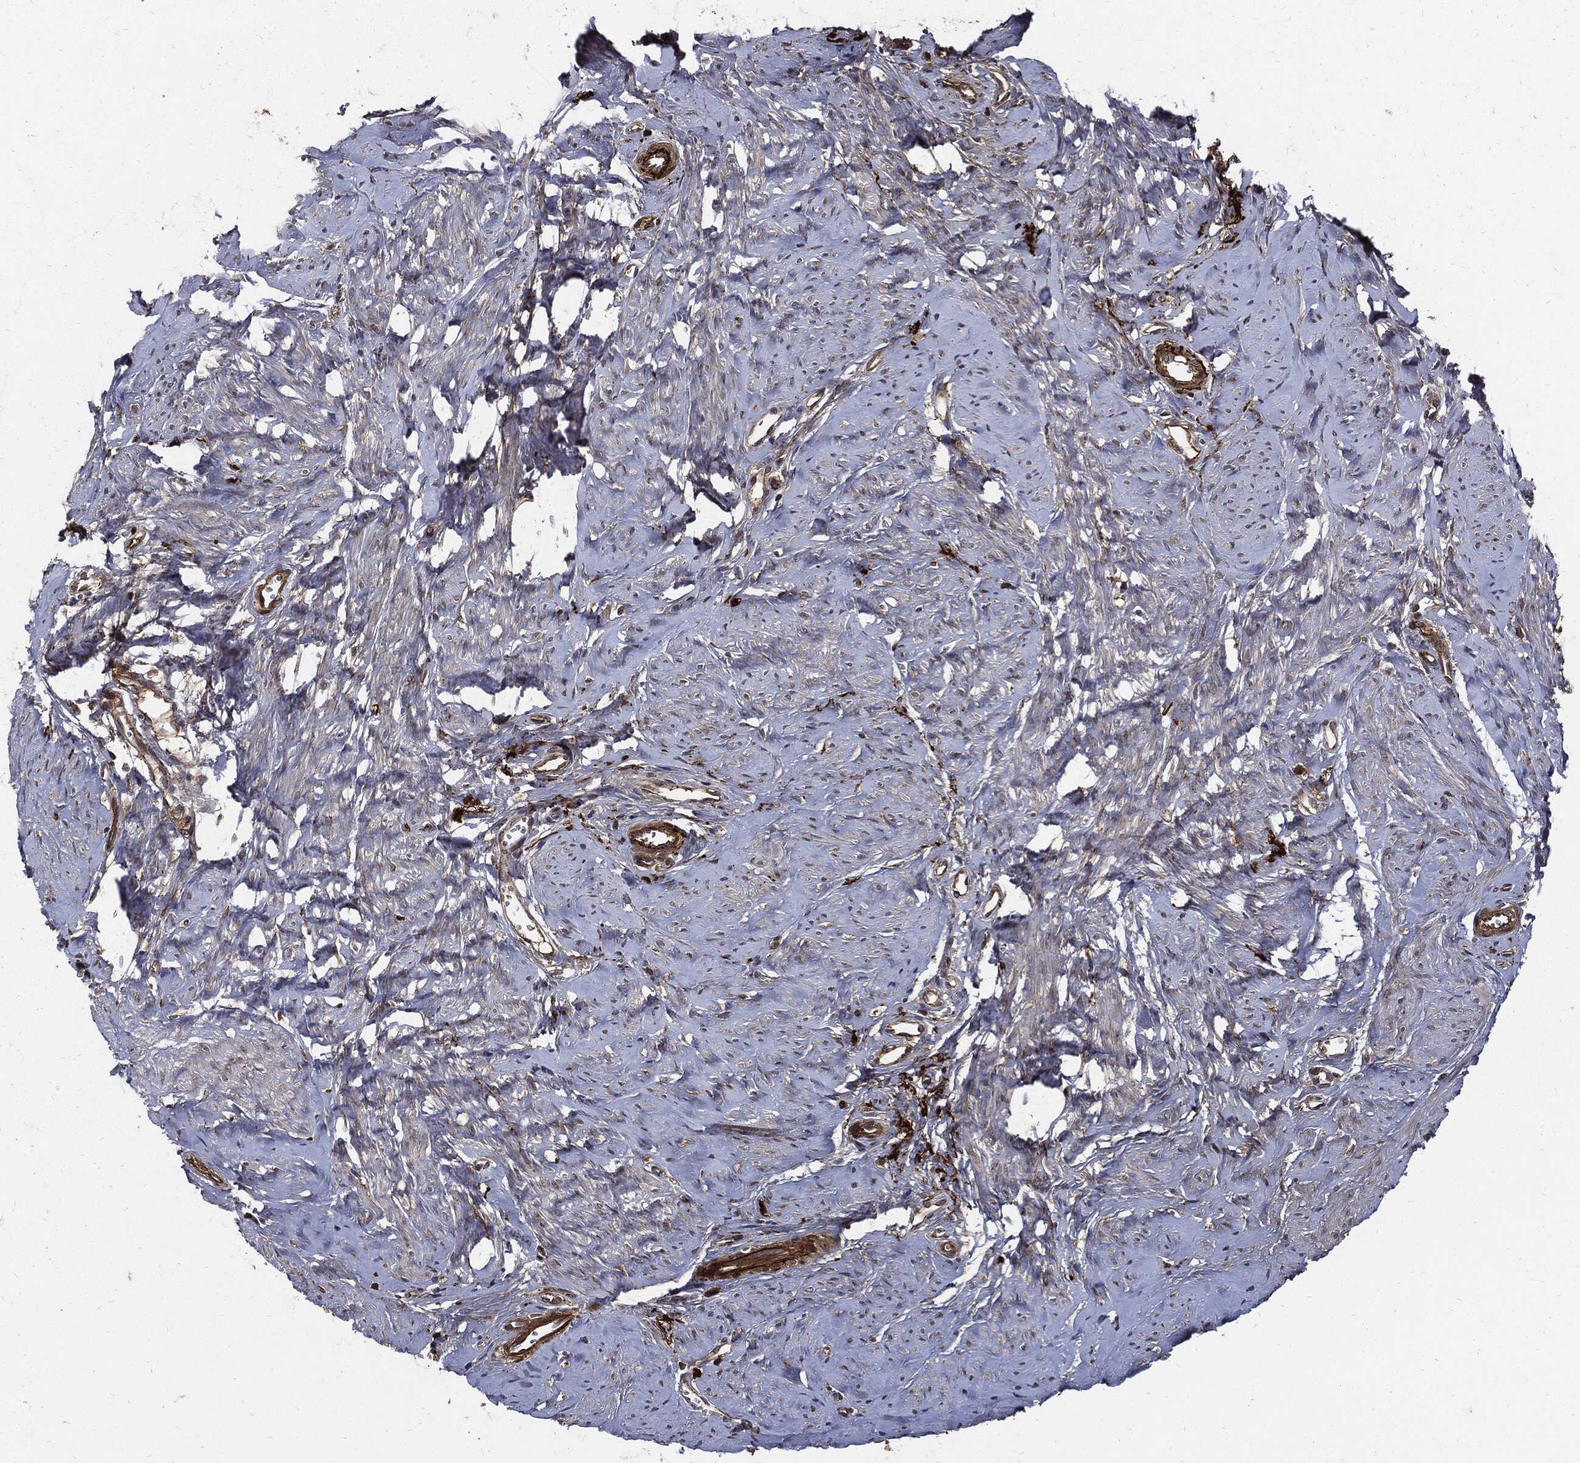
{"staining": {"intensity": "weak", "quantity": "<25%", "location": "cytoplasmic/membranous"}, "tissue": "smooth muscle", "cell_type": "Smooth muscle cells", "image_type": "normal", "snomed": [{"axis": "morphology", "description": "Normal tissue, NOS"}, {"axis": "topography", "description": "Smooth muscle"}], "caption": "Immunohistochemical staining of normal smooth muscle demonstrates no significant staining in smooth muscle cells. (Stains: DAB IHC with hematoxylin counter stain, Microscopy: brightfield microscopy at high magnification).", "gene": "CLU", "patient": {"sex": "female", "age": 48}}